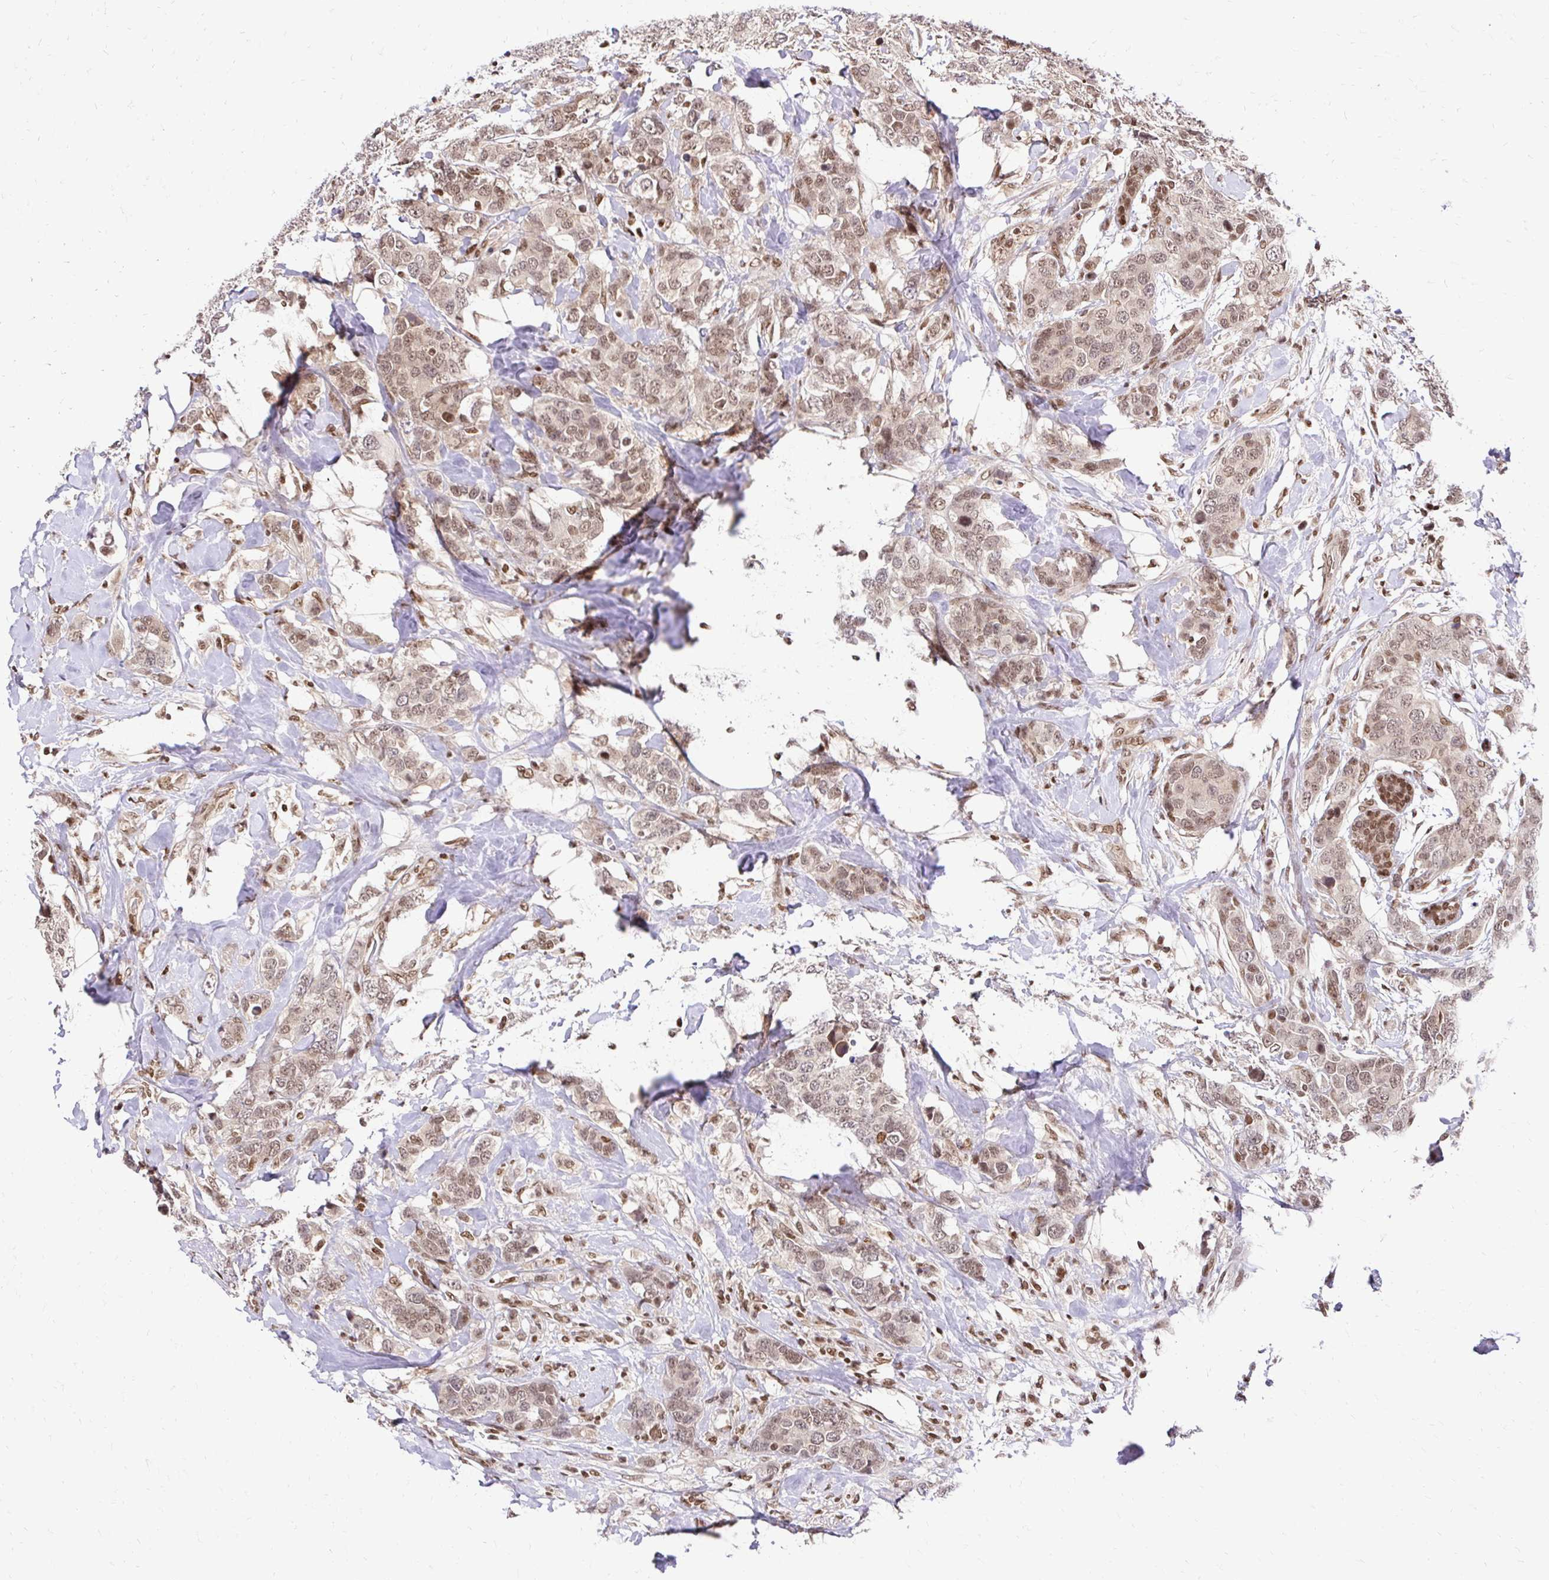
{"staining": {"intensity": "weak", "quantity": ">75%", "location": "nuclear"}, "tissue": "breast cancer", "cell_type": "Tumor cells", "image_type": "cancer", "snomed": [{"axis": "morphology", "description": "Lobular carcinoma"}, {"axis": "topography", "description": "Breast"}], "caption": "Breast cancer stained with immunohistochemistry demonstrates weak nuclear staining in about >75% of tumor cells.", "gene": "GLYR1", "patient": {"sex": "female", "age": 59}}